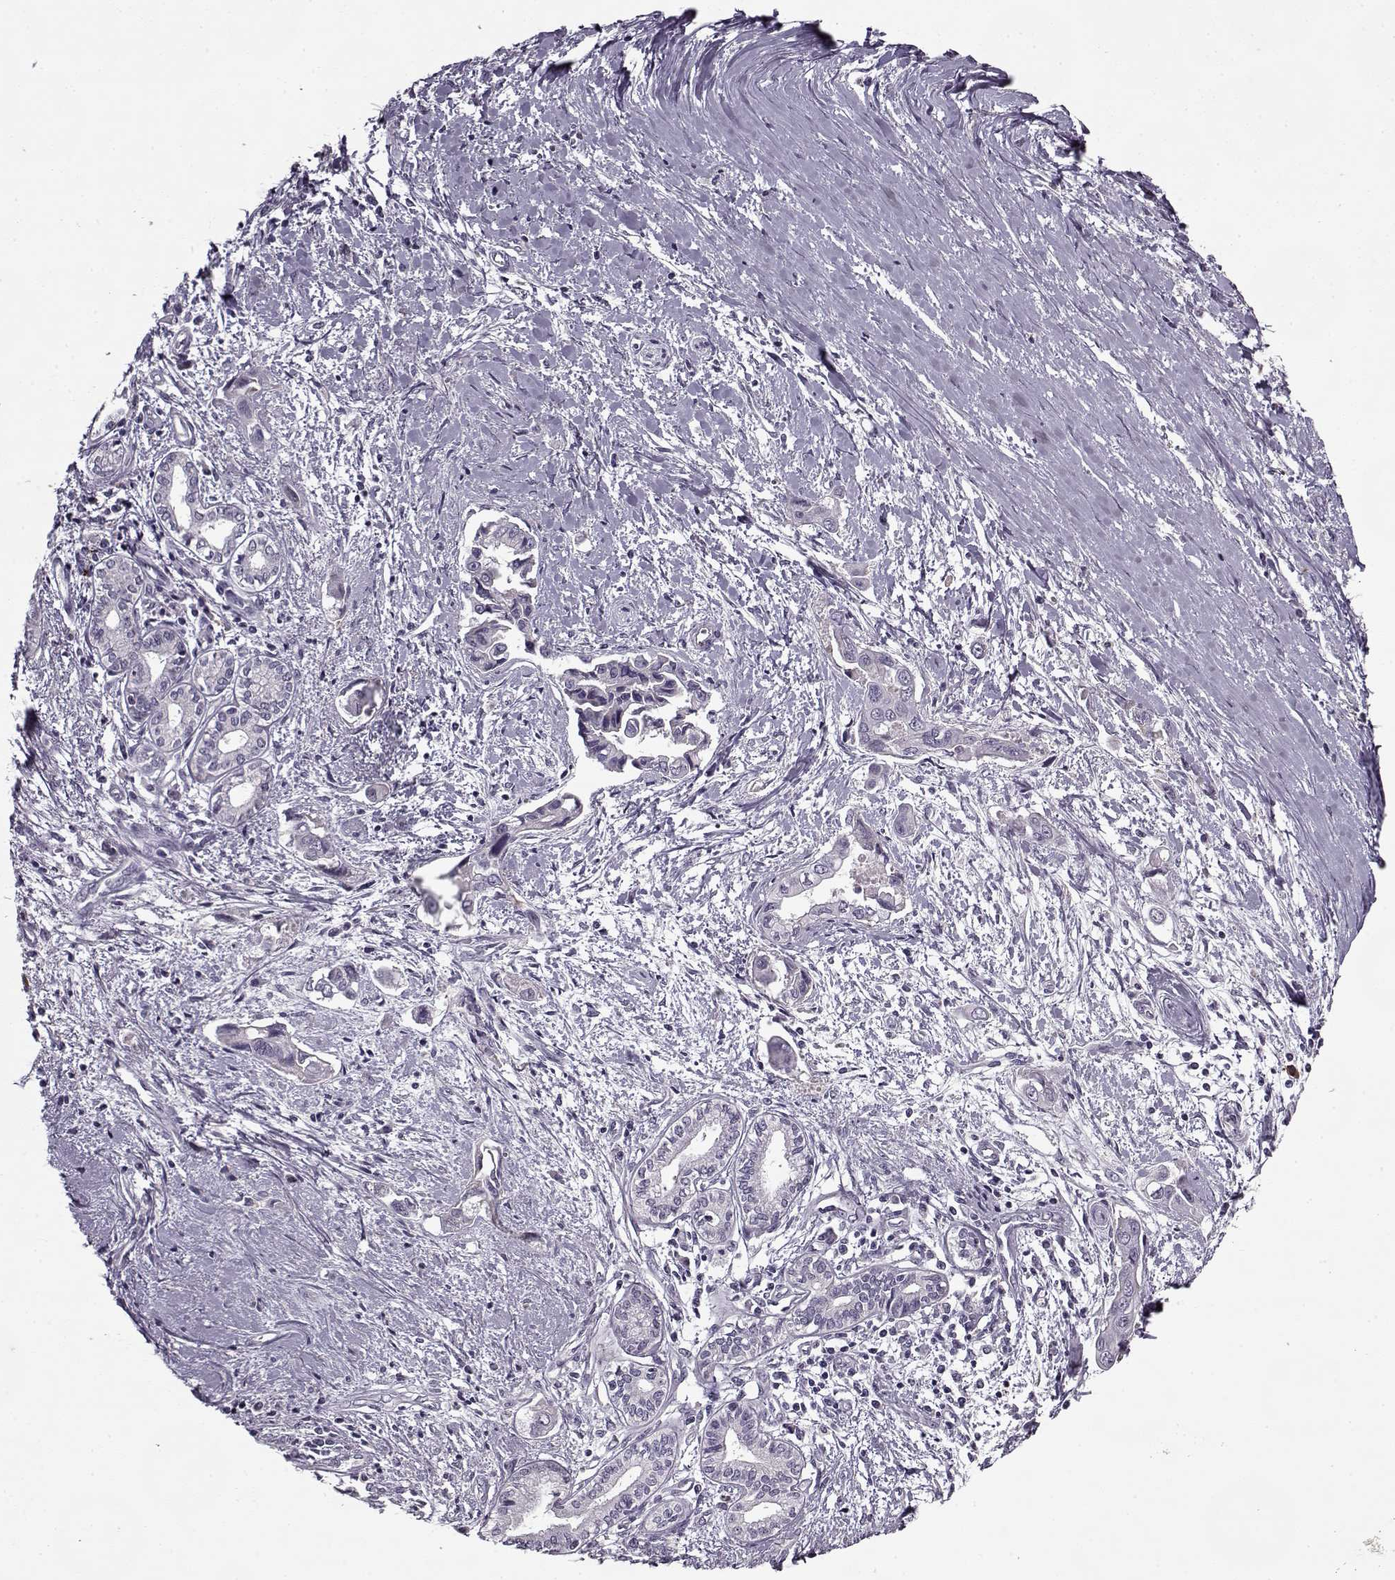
{"staining": {"intensity": "negative", "quantity": "none", "location": "none"}, "tissue": "pancreatic cancer", "cell_type": "Tumor cells", "image_type": "cancer", "snomed": [{"axis": "morphology", "description": "Adenocarcinoma, NOS"}, {"axis": "topography", "description": "Pancreas"}], "caption": "DAB (3,3'-diaminobenzidine) immunohistochemical staining of human adenocarcinoma (pancreatic) demonstrates no significant positivity in tumor cells.", "gene": "KRT9", "patient": {"sex": "male", "age": 60}}